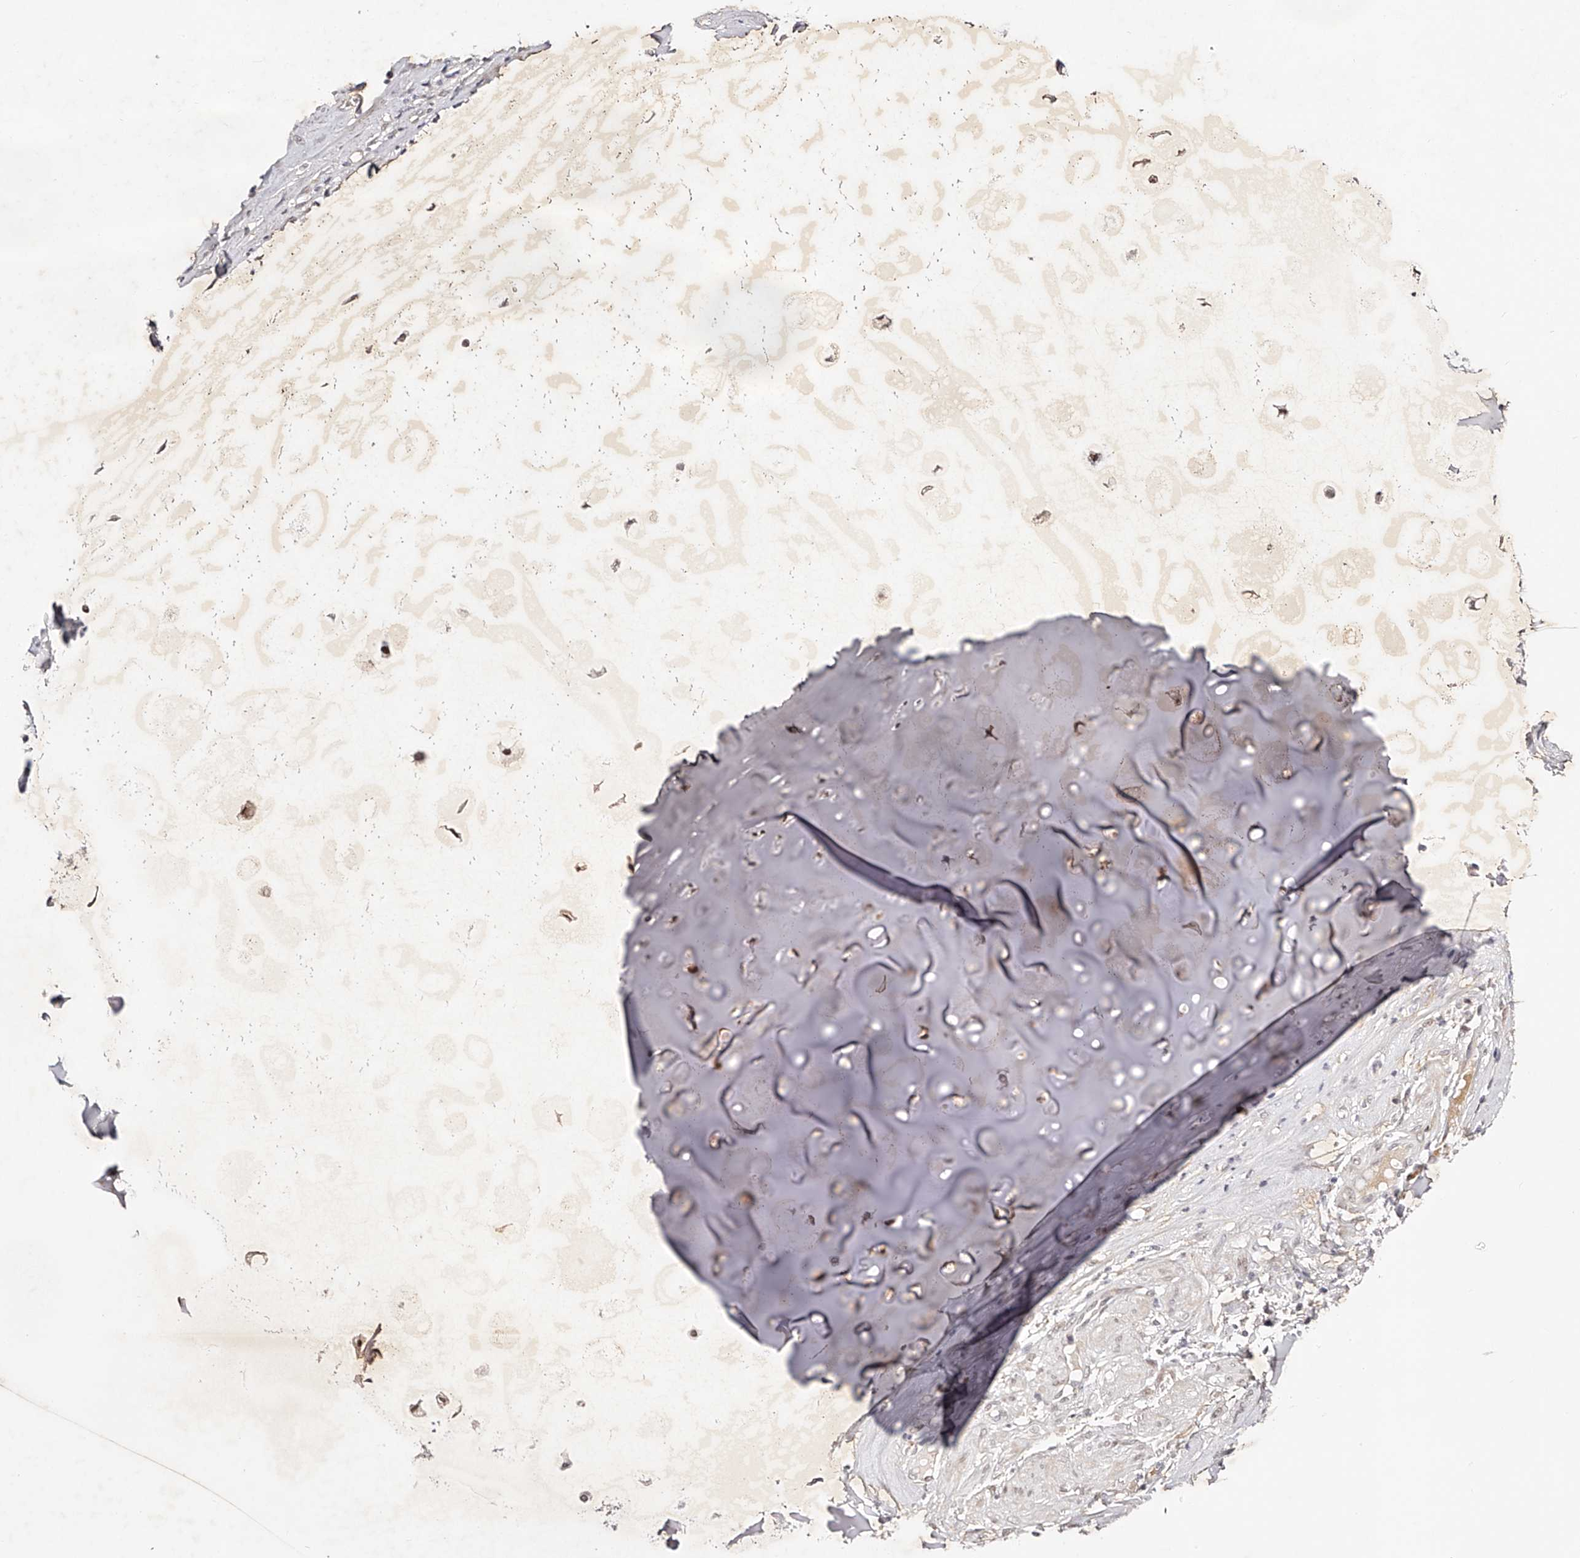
{"staining": {"intensity": "weak", "quantity": "25%-75%", "location": "cytoplasmic/membranous"}, "tissue": "adipose tissue", "cell_type": "Adipocytes", "image_type": "normal", "snomed": [{"axis": "morphology", "description": "Normal tissue, NOS"}, {"axis": "morphology", "description": "Basal cell carcinoma"}, {"axis": "topography", "description": "Cartilage tissue"}, {"axis": "topography", "description": "Nasopharynx"}, {"axis": "topography", "description": "Oral tissue"}], "caption": "Immunohistochemistry histopathology image of normal adipose tissue stained for a protein (brown), which shows low levels of weak cytoplasmic/membranous expression in approximately 25%-75% of adipocytes.", "gene": "USF3", "patient": {"sex": "female", "age": 77}}